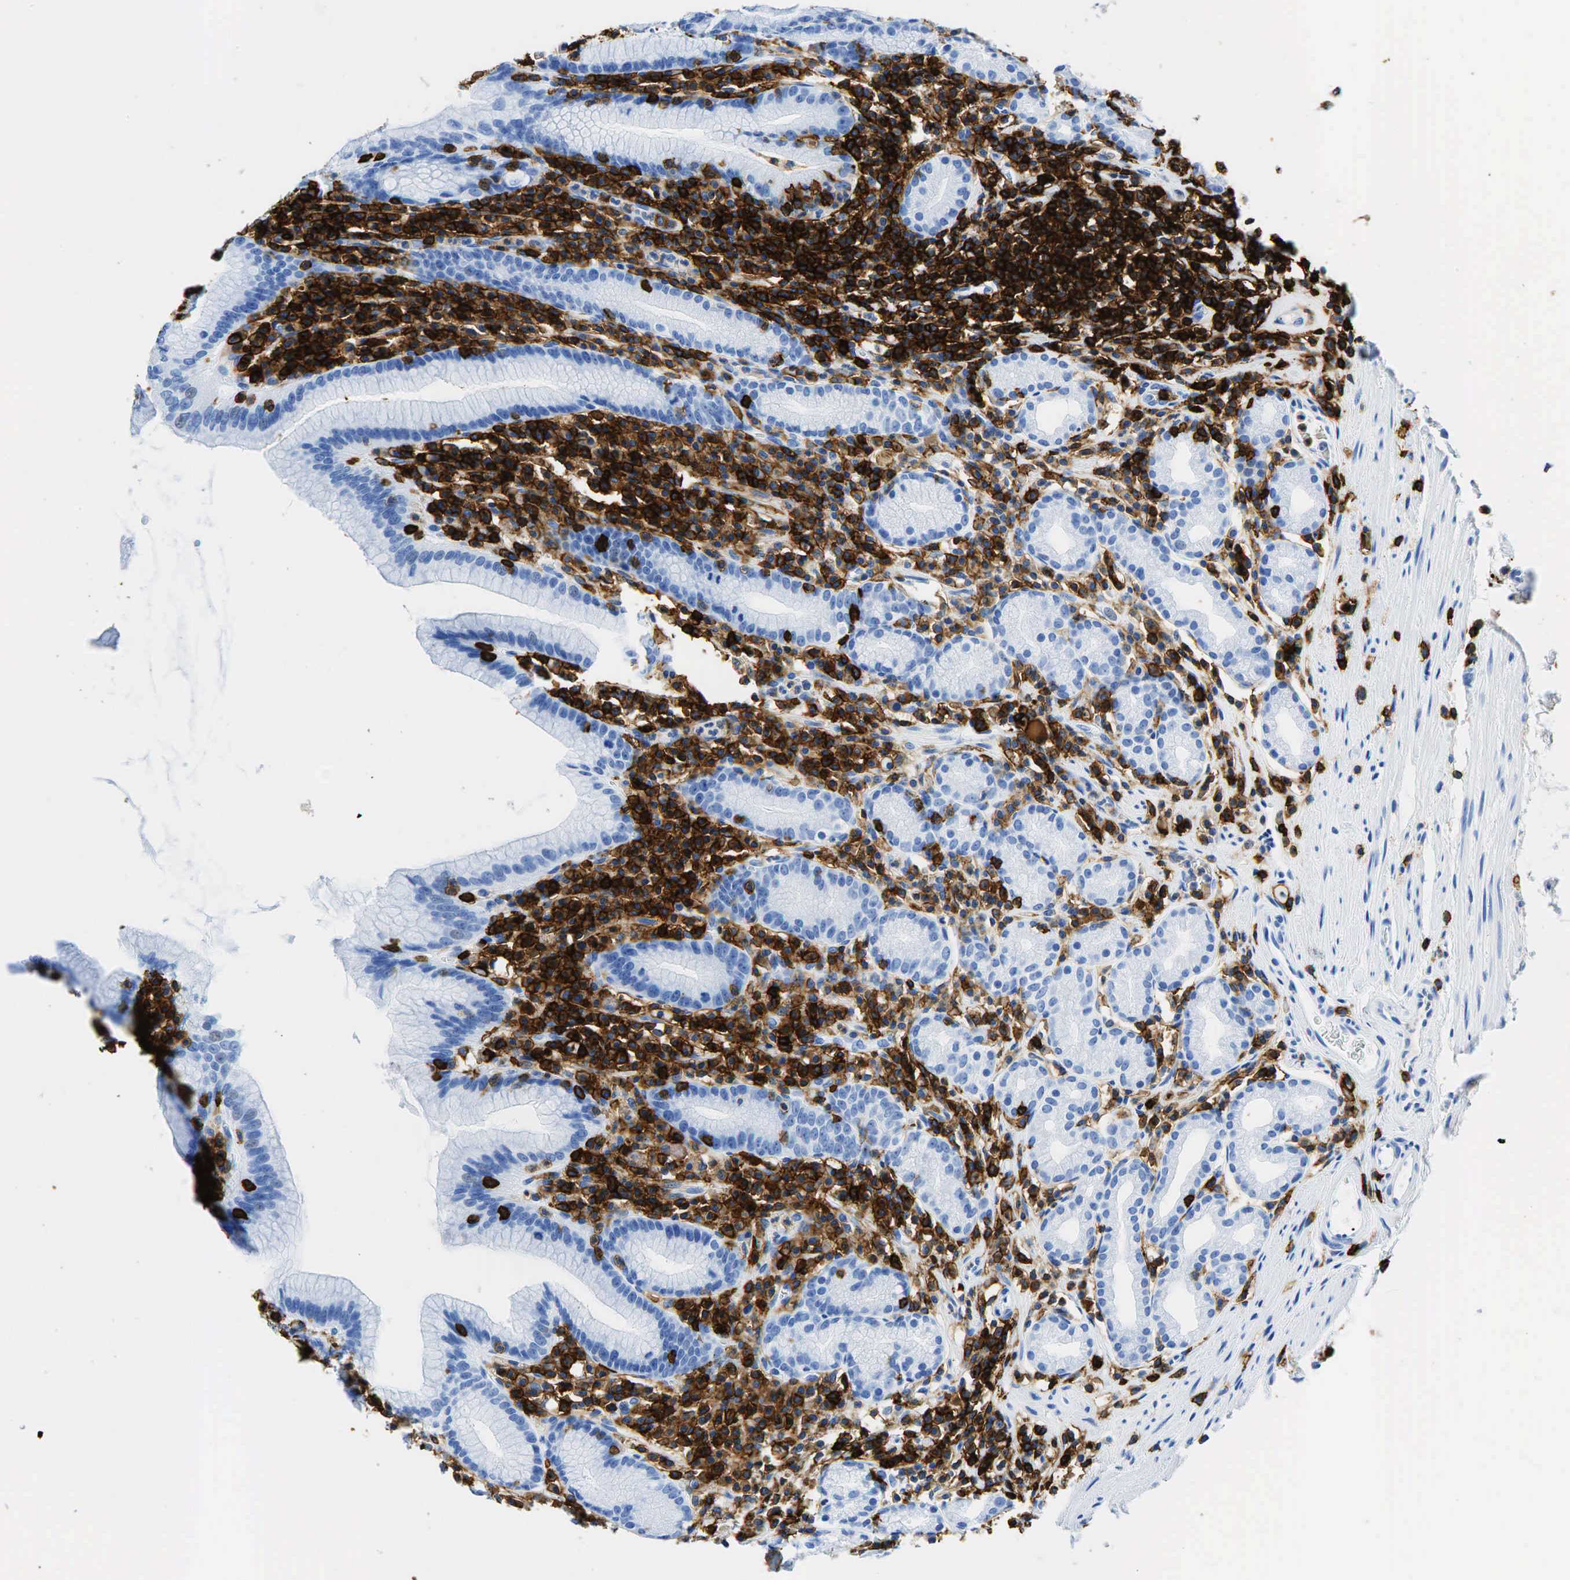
{"staining": {"intensity": "negative", "quantity": "none", "location": "none"}, "tissue": "stomach", "cell_type": "Glandular cells", "image_type": "normal", "snomed": [{"axis": "morphology", "description": "Normal tissue, NOS"}, {"axis": "topography", "description": "Stomach, lower"}], "caption": "Histopathology image shows no protein positivity in glandular cells of normal stomach.", "gene": "PTPRC", "patient": {"sex": "male", "age": 58}}